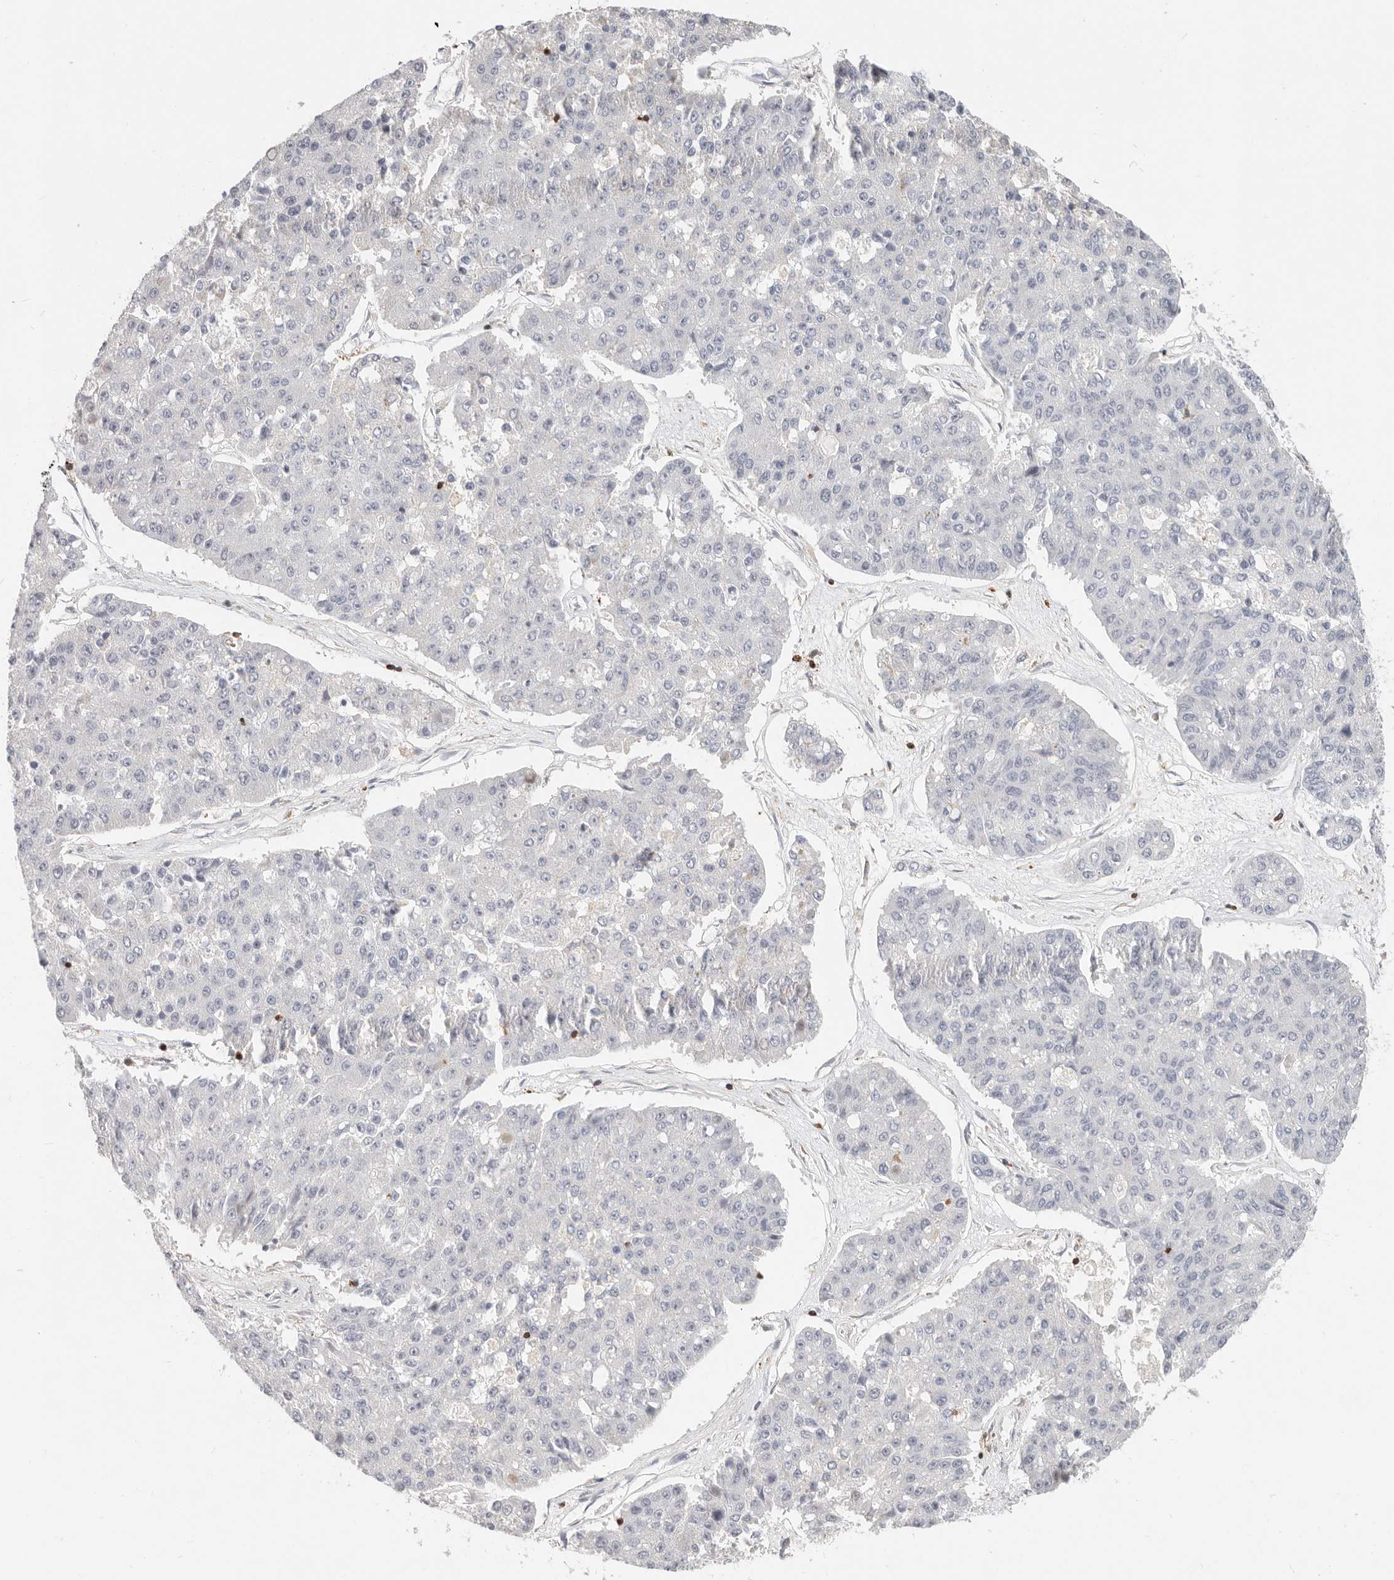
{"staining": {"intensity": "negative", "quantity": "none", "location": "none"}, "tissue": "pancreatic cancer", "cell_type": "Tumor cells", "image_type": "cancer", "snomed": [{"axis": "morphology", "description": "Adenocarcinoma, NOS"}, {"axis": "topography", "description": "Pancreas"}], "caption": "IHC photomicrograph of pancreatic cancer (adenocarcinoma) stained for a protein (brown), which demonstrates no expression in tumor cells.", "gene": "TMEM63B", "patient": {"sex": "male", "age": 50}}